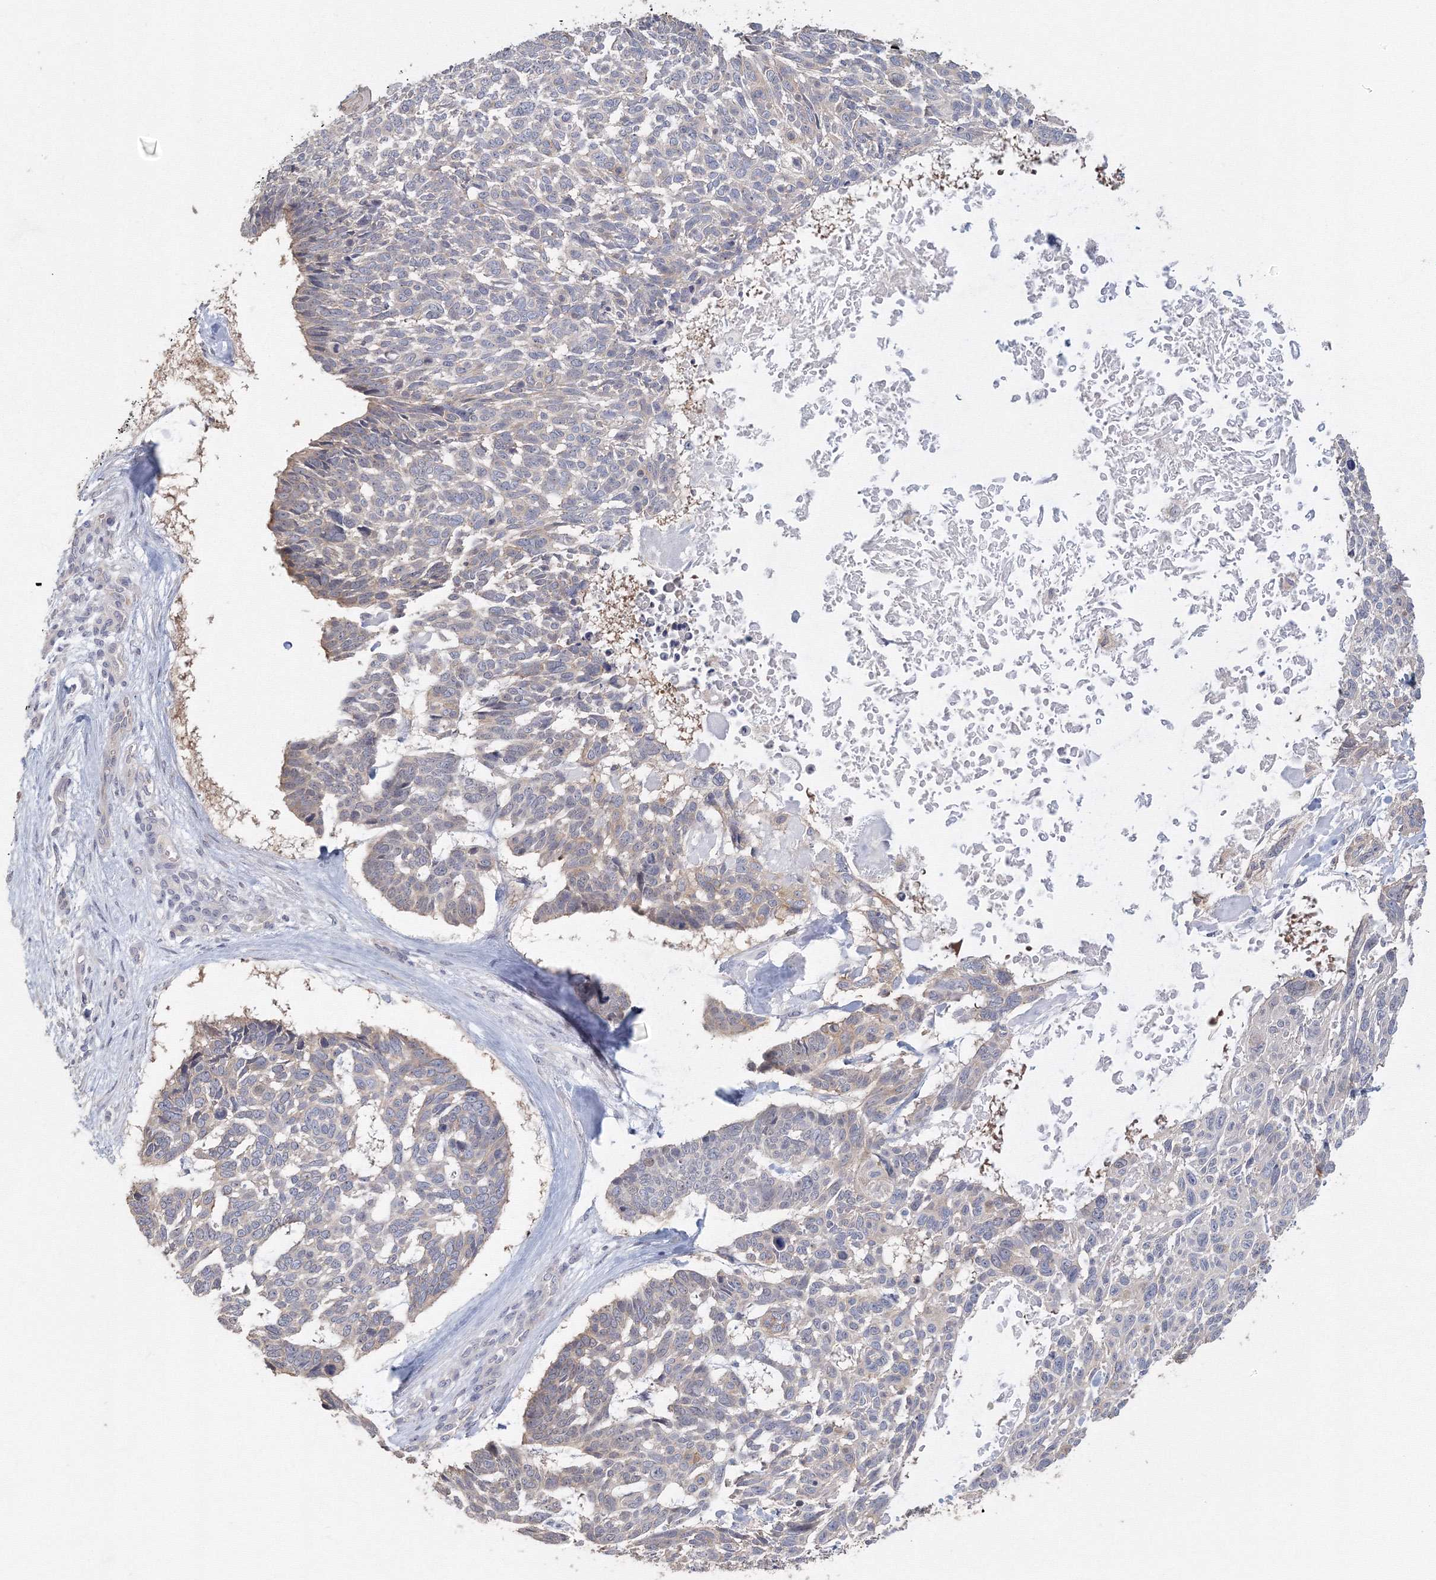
{"staining": {"intensity": "weak", "quantity": "<25%", "location": "cytoplasmic/membranous"}, "tissue": "skin cancer", "cell_type": "Tumor cells", "image_type": "cancer", "snomed": [{"axis": "morphology", "description": "Basal cell carcinoma"}, {"axis": "topography", "description": "Skin"}], "caption": "Basal cell carcinoma (skin) was stained to show a protein in brown. There is no significant expression in tumor cells. The staining is performed using DAB brown chromogen with nuclei counter-stained in using hematoxylin.", "gene": "TACC2", "patient": {"sex": "male", "age": 88}}